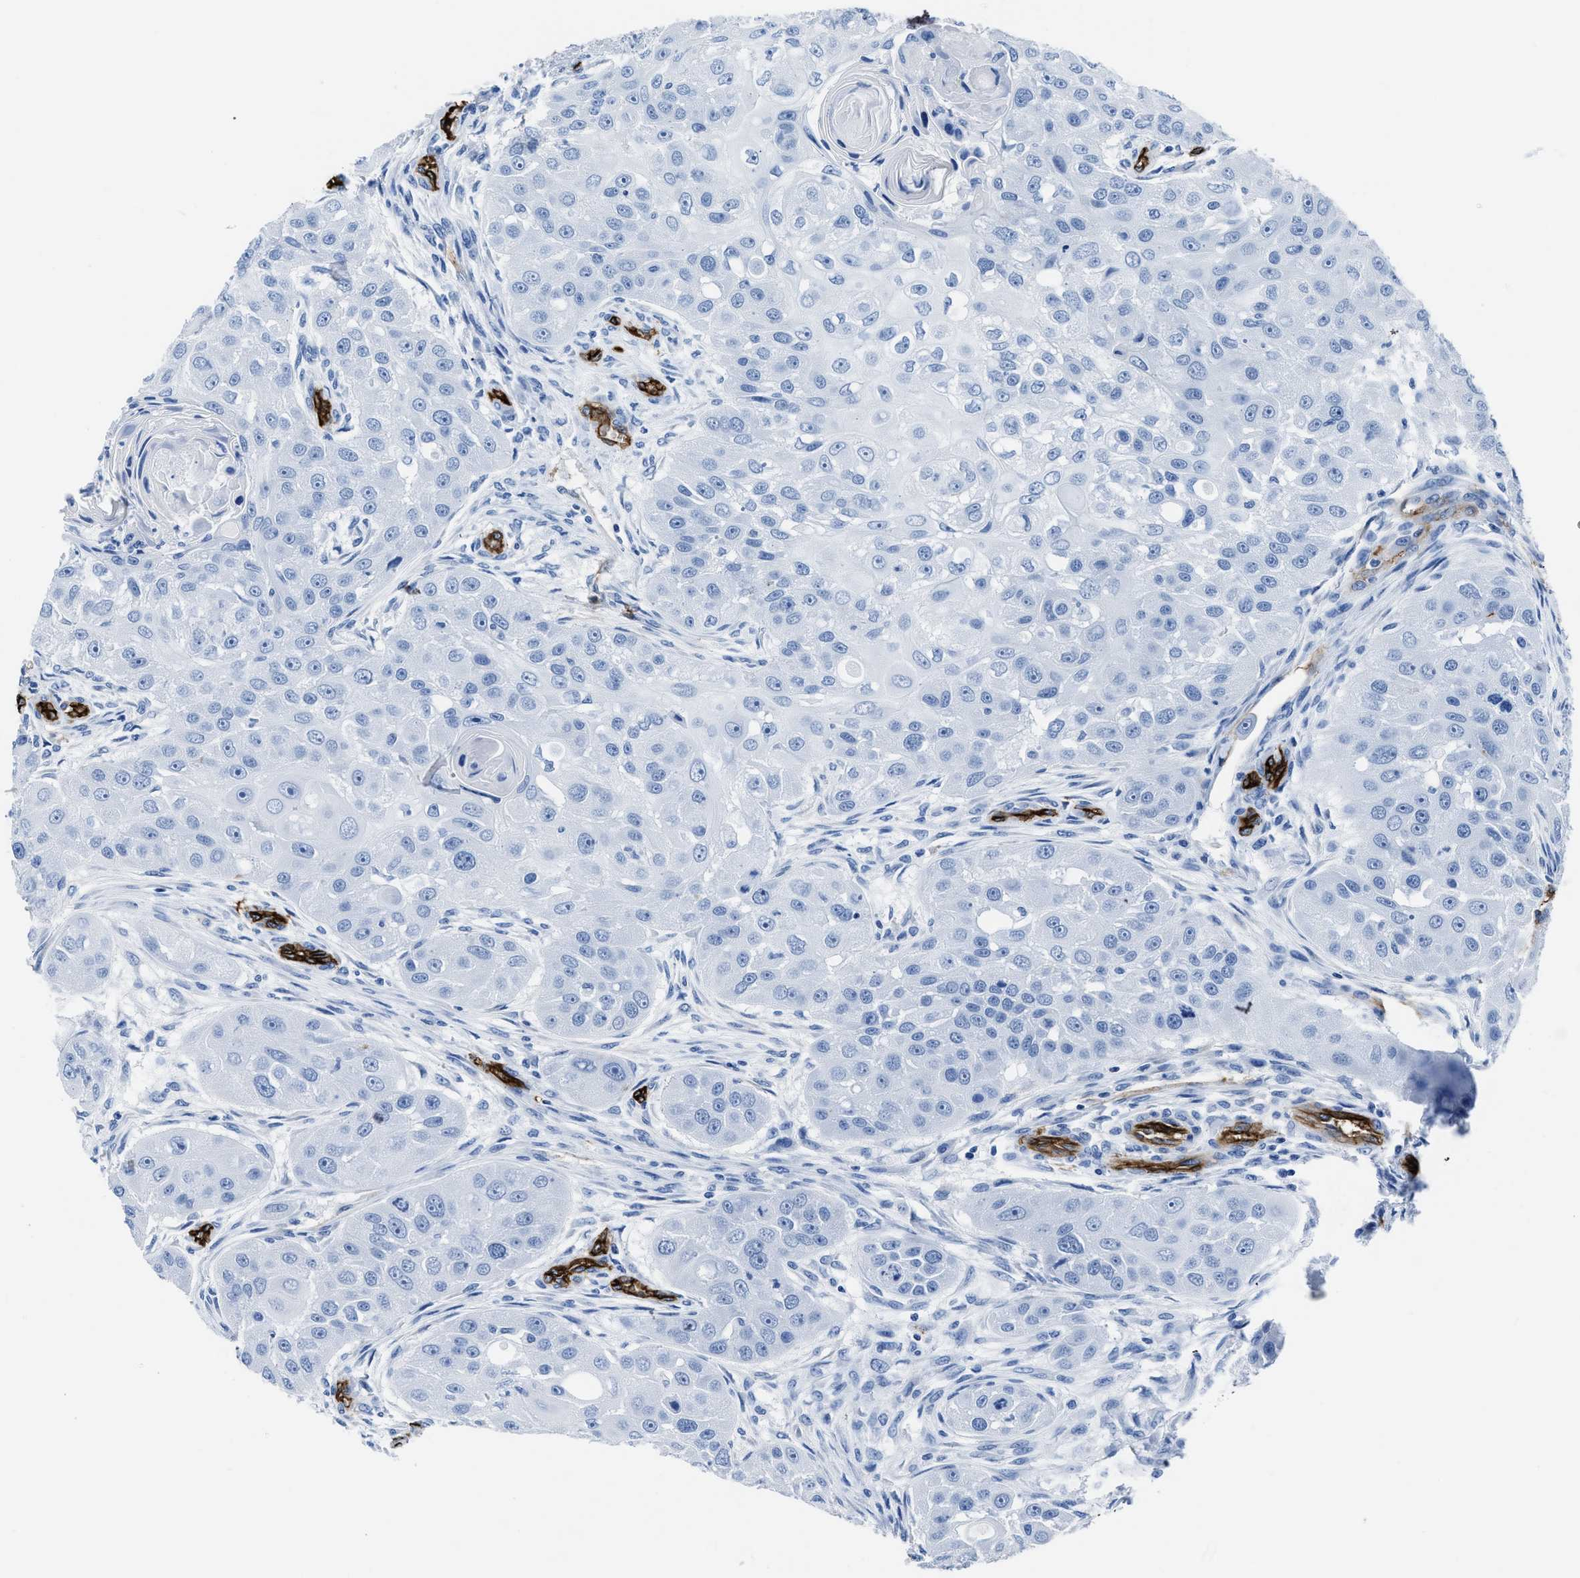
{"staining": {"intensity": "negative", "quantity": "none", "location": "none"}, "tissue": "head and neck cancer", "cell_type": "Tumor cells", "image_type": "cancer", "snomed": [{"axis": "morphology", "description": "Normal tissue, NOS"}, {"axis": "morphology", "description": "Squamous cell carcinoma, NOS"}, {"axis": "topography", "description": "Skeletal muscle"}, {"axis": "topography", "description": "Head-Neck"}], "caption": "This is a photomicrograph of immunohistochemistry (IHC) staining of head and neck cancer, which shows no positivity in tumor cells.", "gene": "AQP1", "patient": {"sex": "male", "age": 51}}